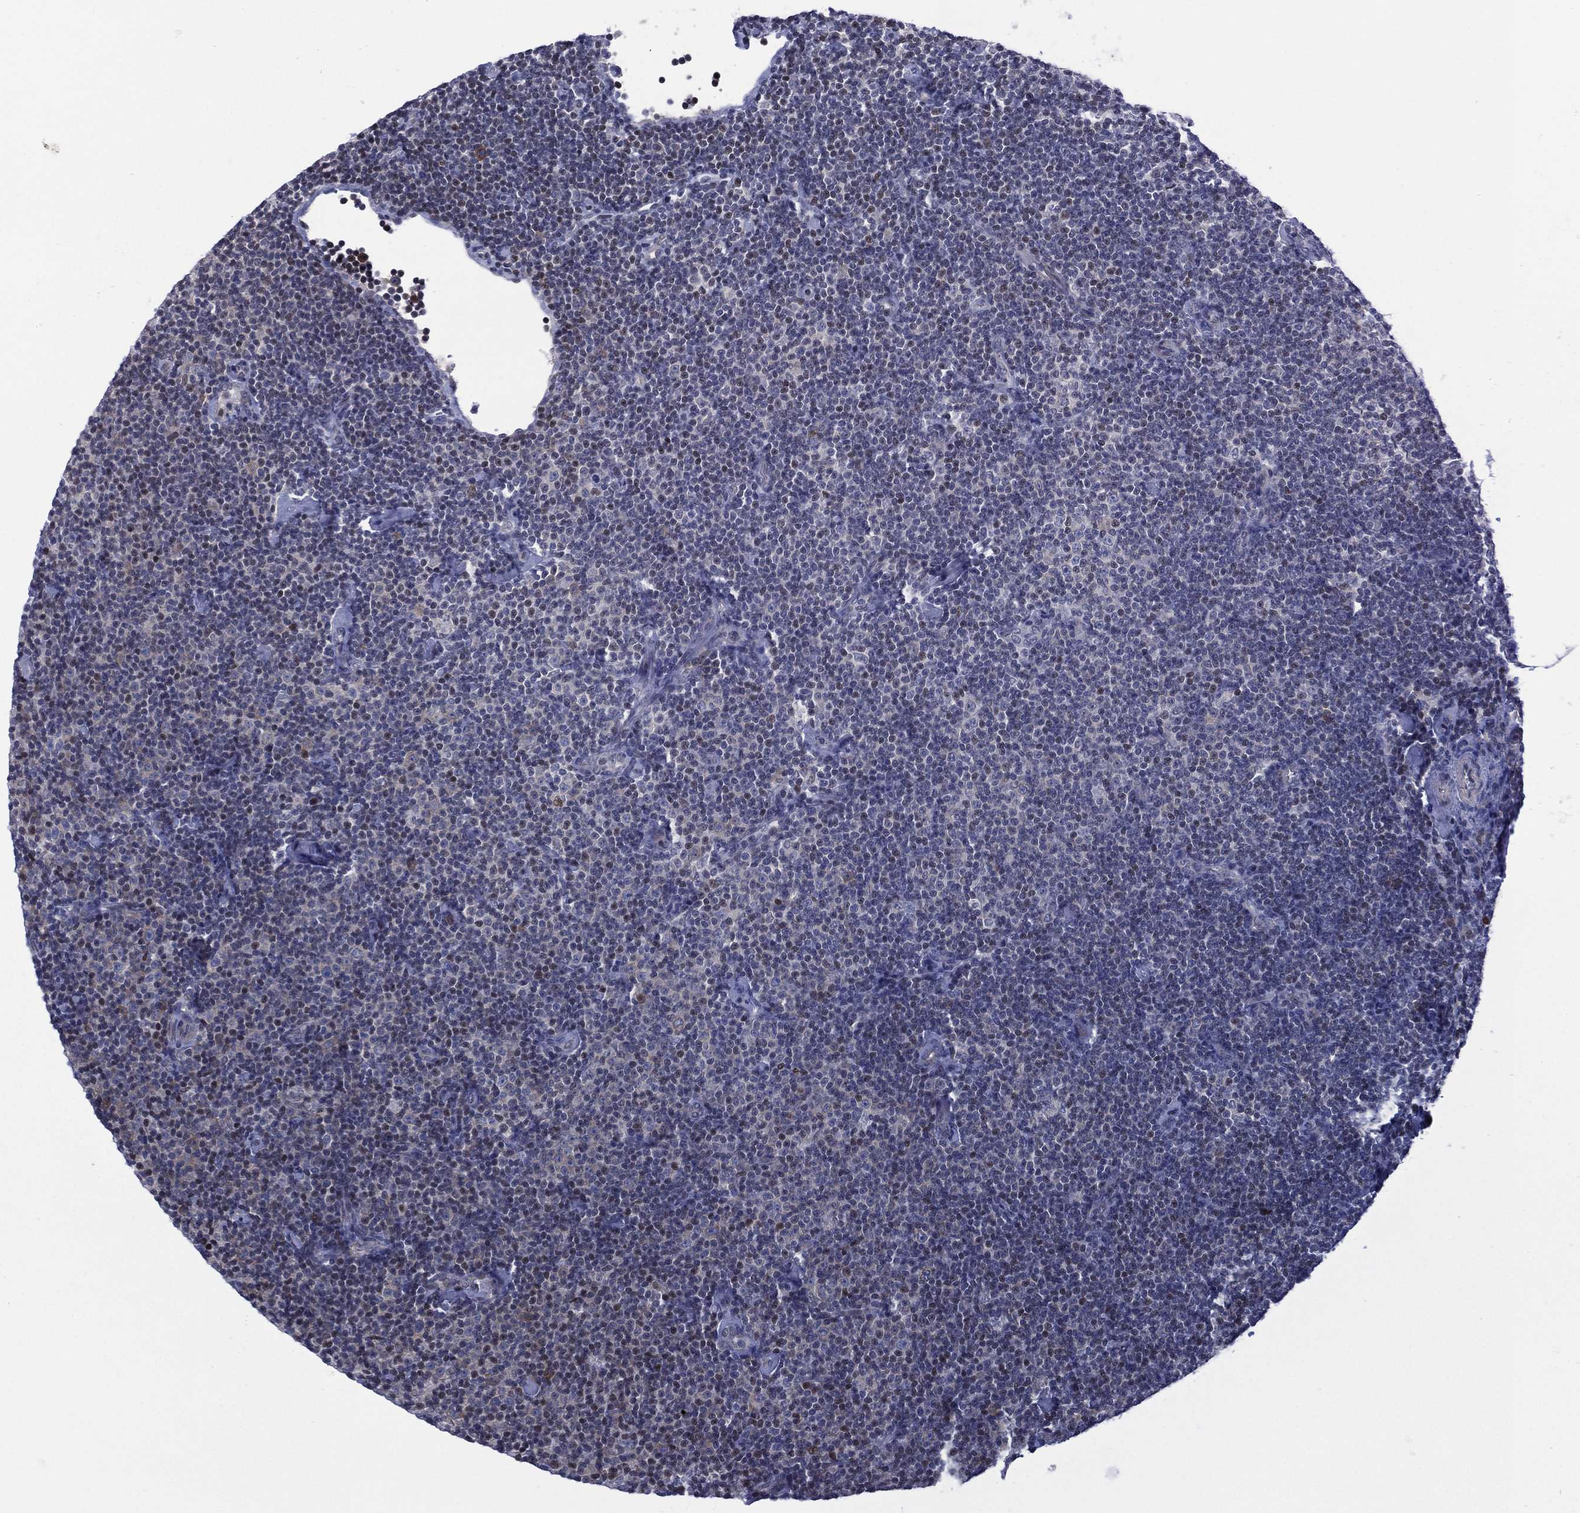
{"staining": {"intensity": "weak", "quantity": "<25%", "location": "nuclear"}, "tissue": "lymphoma", "cell_type": "Tumor cells", "image_type": "cancer", "snomed": [{"axis": "morphology", "description": "Malignant lymphoma, non-Hodgkin's type, Low grade"}, {"axis": "topography", "description": "Lymph node"}], "caption": "Lymphoma stained for a protein using immunohistochemistry reveals no expression tumor cells.", "gene": "SLC4A4", "patient": {"sex": "male", "age": 81}}